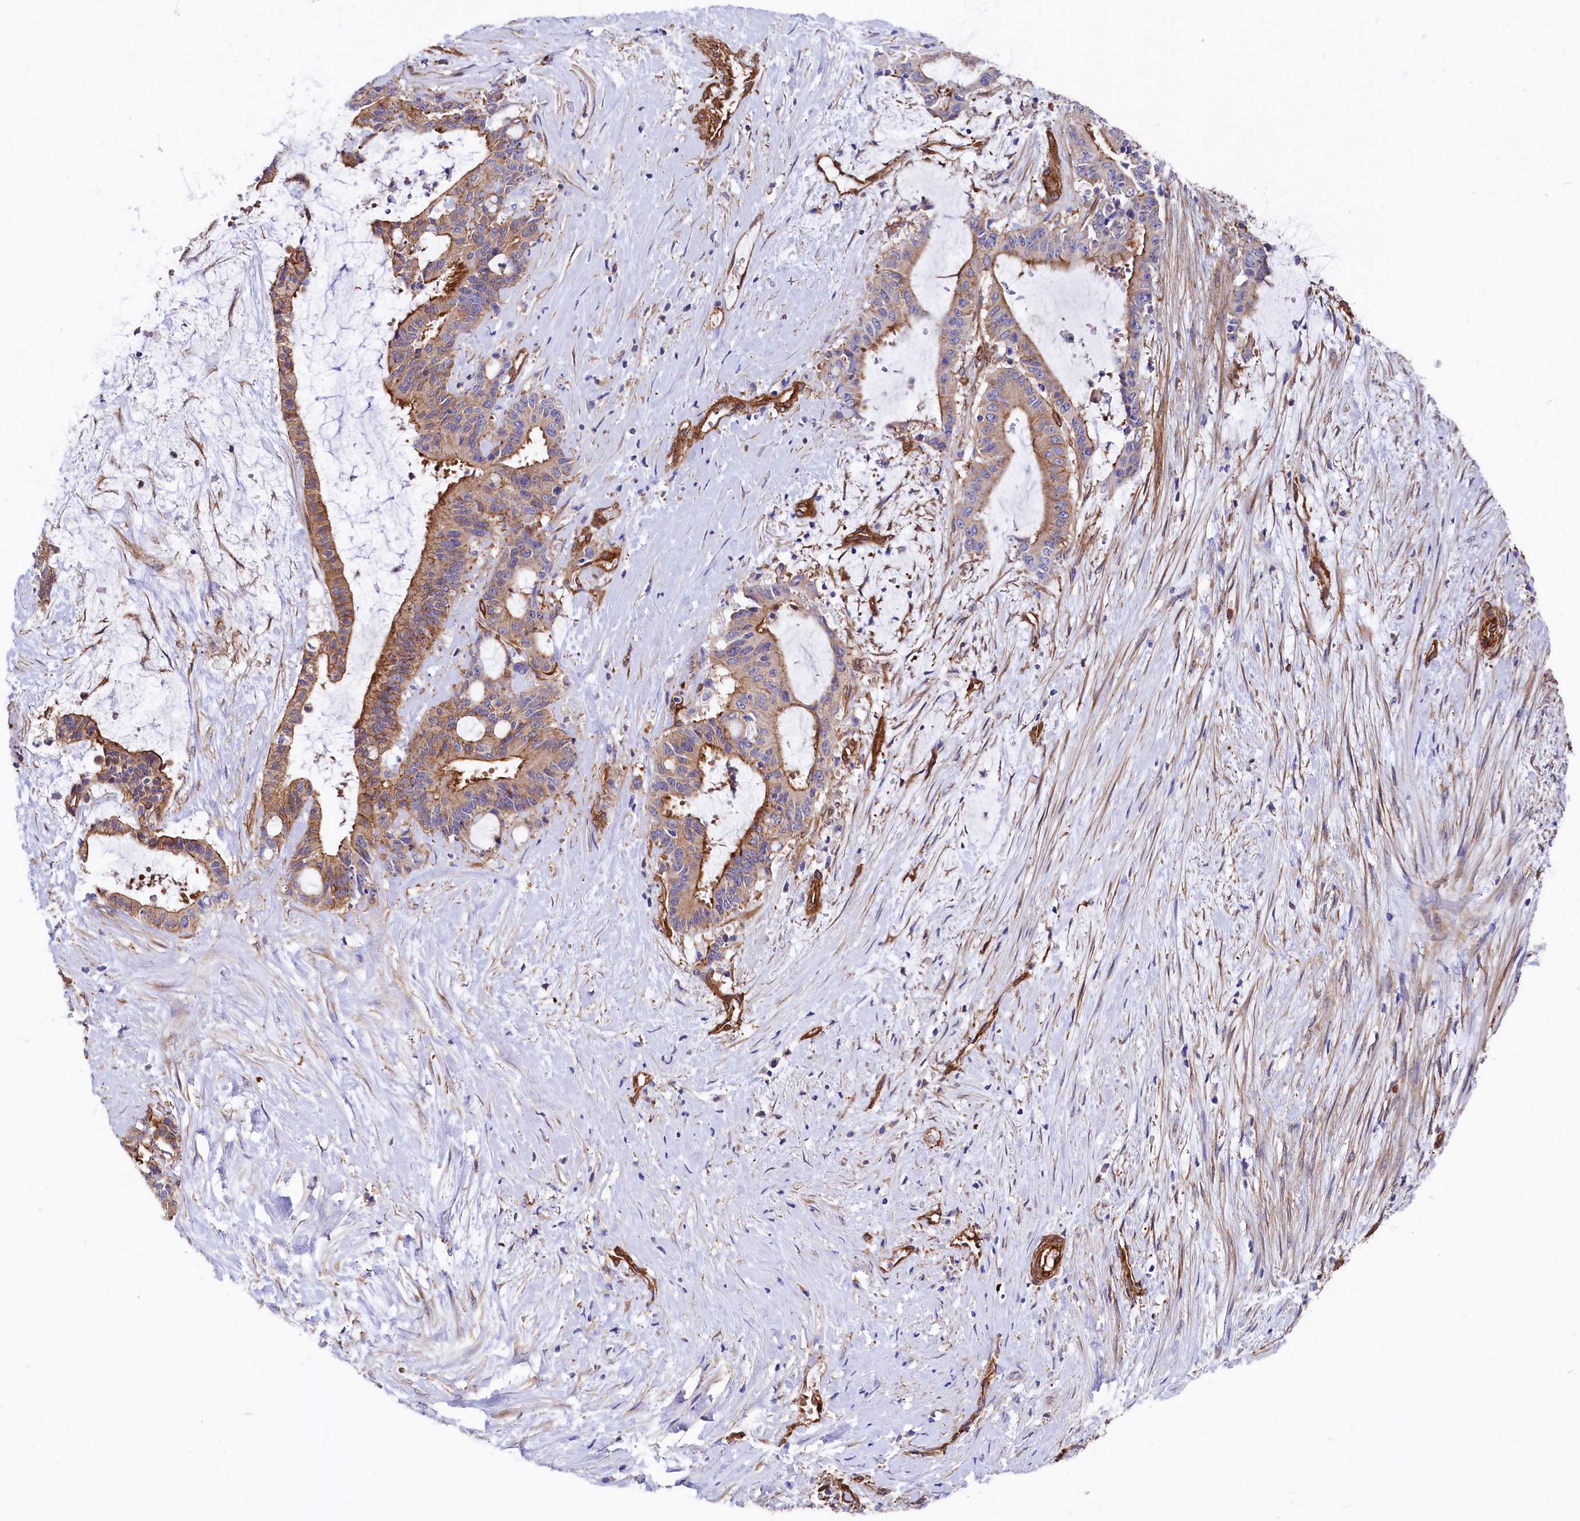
{"staining": {"intensity": "moderate", "quantity": ">75%", "location": "cytoplasmic/membranous"}, "tissue": "liver cancer", "cell_type": "Tumor cells", "image_type": "cancer", "snomed": [{"axis": "morphology", "description": "Normal tissue, NOS"}, {"axis": "morphology", "description": "Cholangiocarcinoma"}, {"axis": "topography", "description": "Liver"}, {"axis": "topography", "description": "Peripheral nerve tissue"}], "caption": "This photomicrograph shows IHC staining of human liver cancer, with medium moderate cytoplasmic/membranous expression in about >75% of tumor cells.", "gene": "TNKS1BP1", "patient": {"sex": "female", "age": 73}}